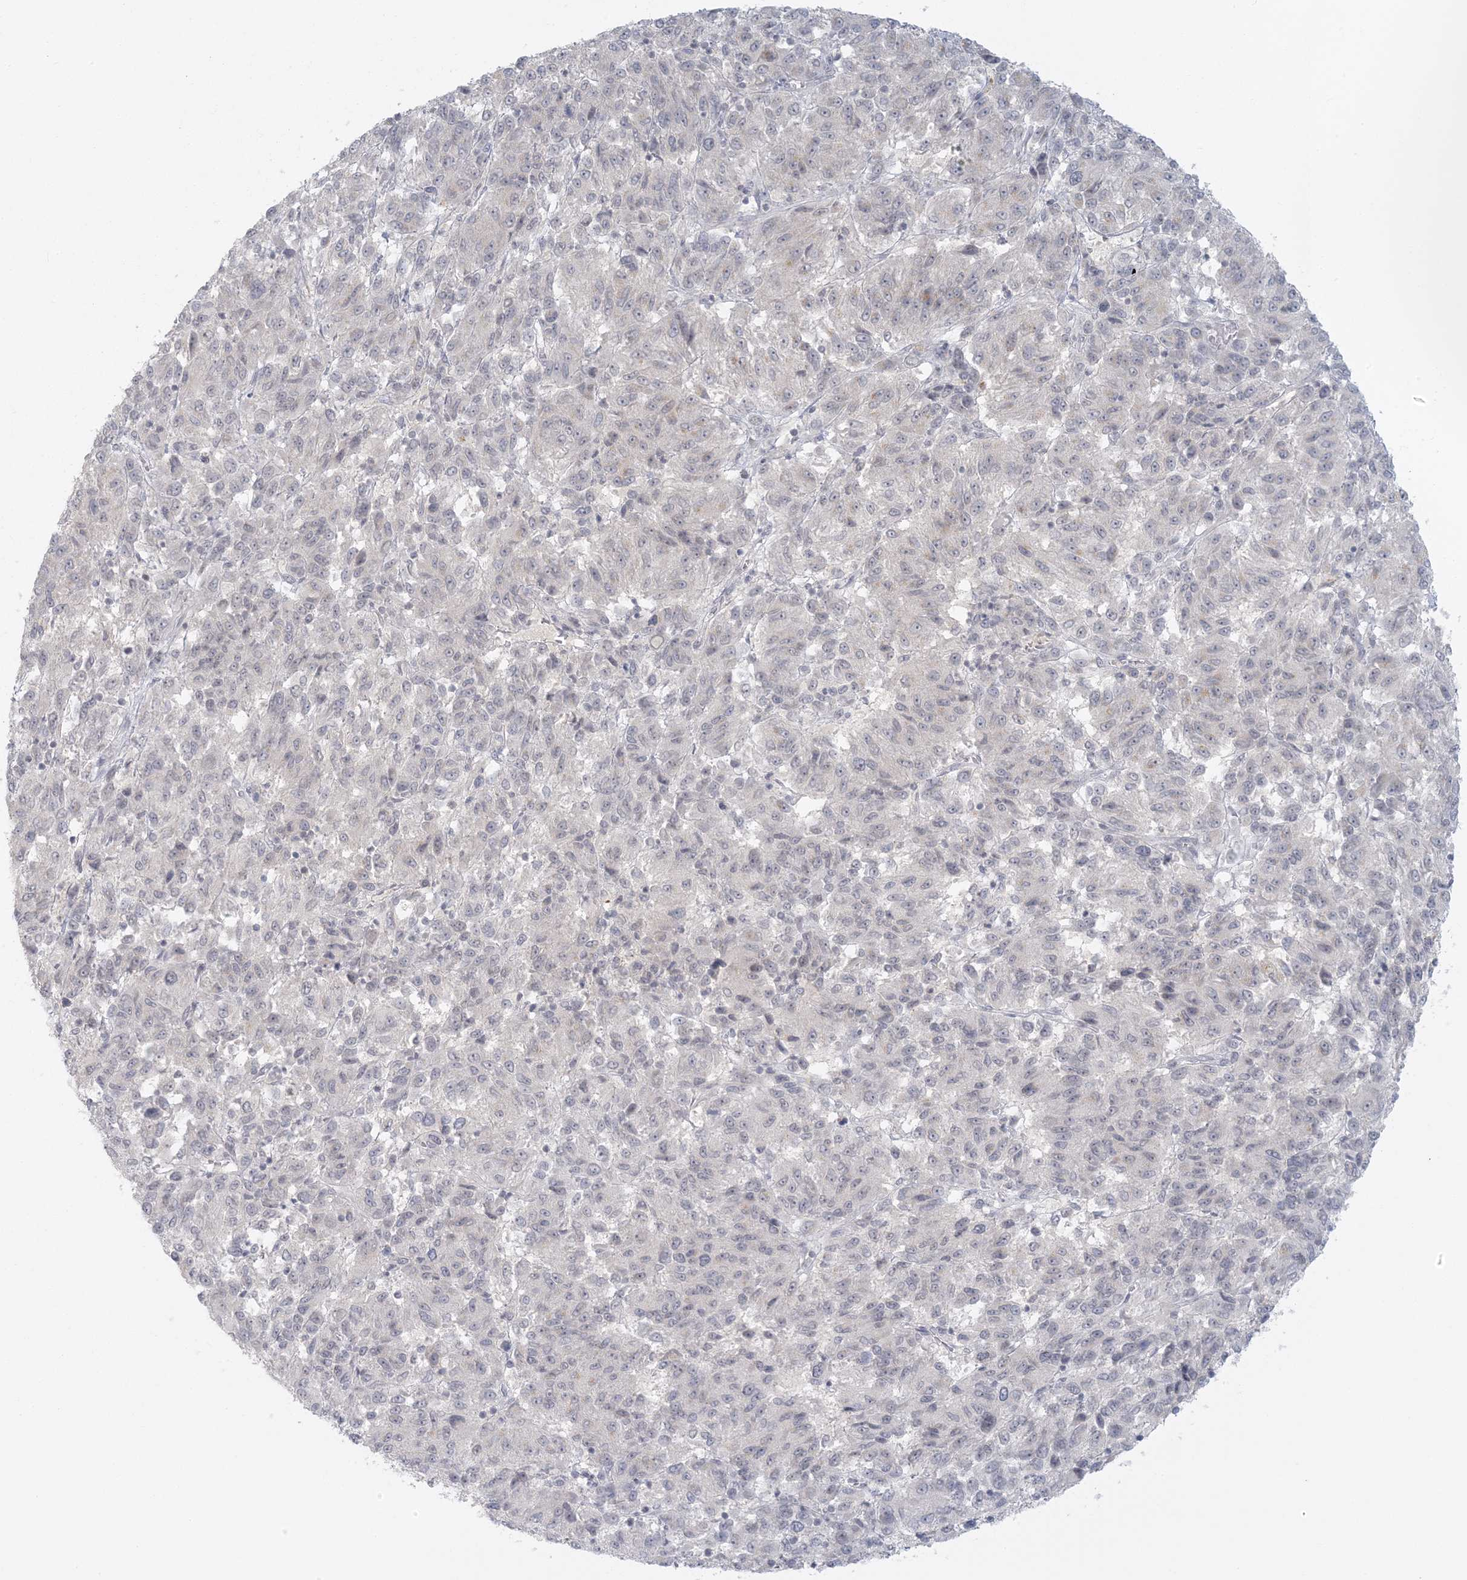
{"staining": {"intensity": "negative", "quantity": "none", "location": "none"}, "tissue": "melanoma", "cell_type": "Tumor cells", "image_type": "cancer", "snomed": [{"axis": "morphology", "description": "Malignant melanoma, Metastatic site"}, {"axis": "topography", "description": "Lung"}], "caption": "High magnification brightfield microscopy of melanoma stained with DAB (brown) and counterstained with hematoxylin (blue): tumor cells show no significant staining.", "gene": "LIPT1", "patient": {"sex": "male", "age": 64}}